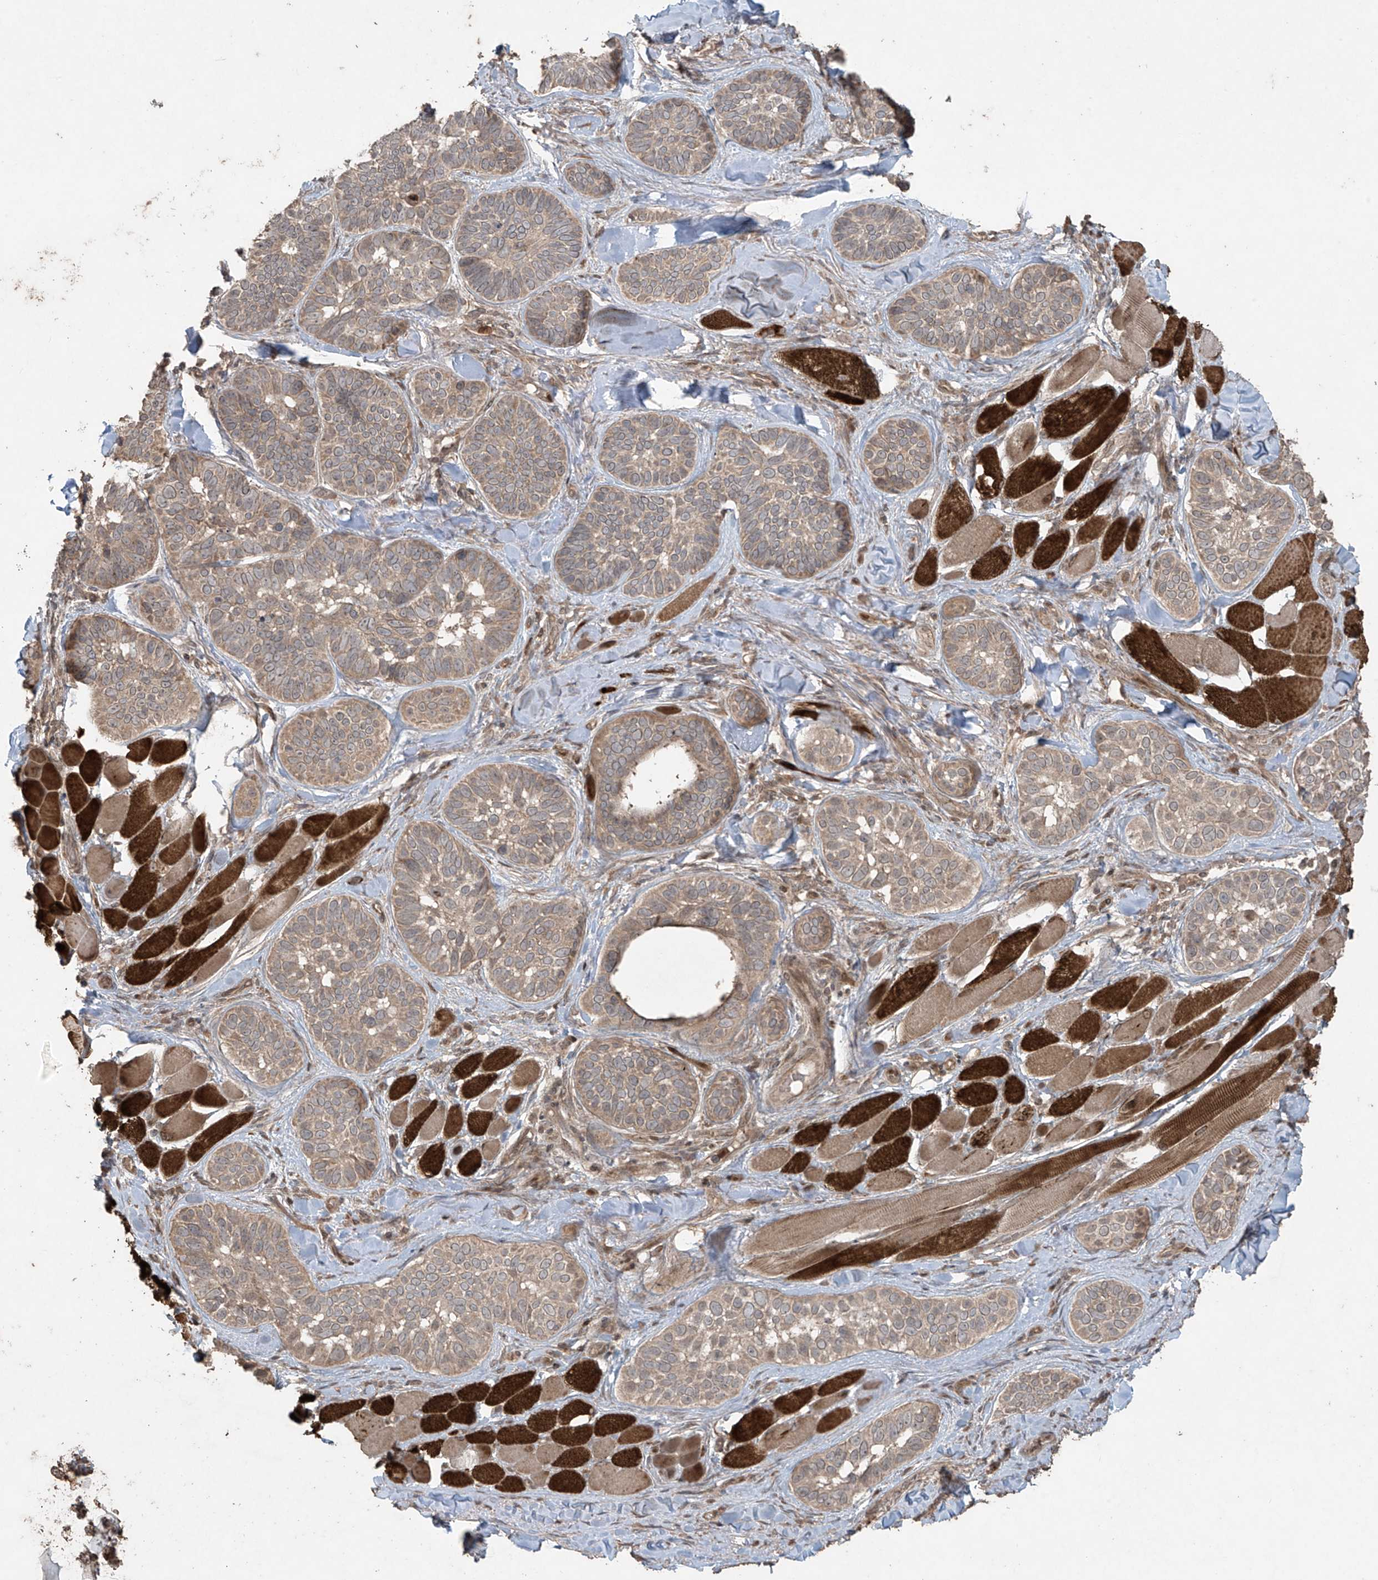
{"staining": {"intensity": "moderate", "quantity": ">75%", "location": "cytoplasmic/membranous"}, "tissue": "skin cancer", "cell_type": "Tumor cells", "image_type": "cancer", "snomed": [{"axis": "morphology", "description": "Basal cell carcinoma"}, {"axis": "topography", "description": "Skin"}], "caption": "A brown stain labels moderate cytoplasmic/membranous staining of a protein in human skin basal cell carcinoma tumor cells.", "gene": "PGPEP1", "patient": {"sex": "male", "age": 62}}